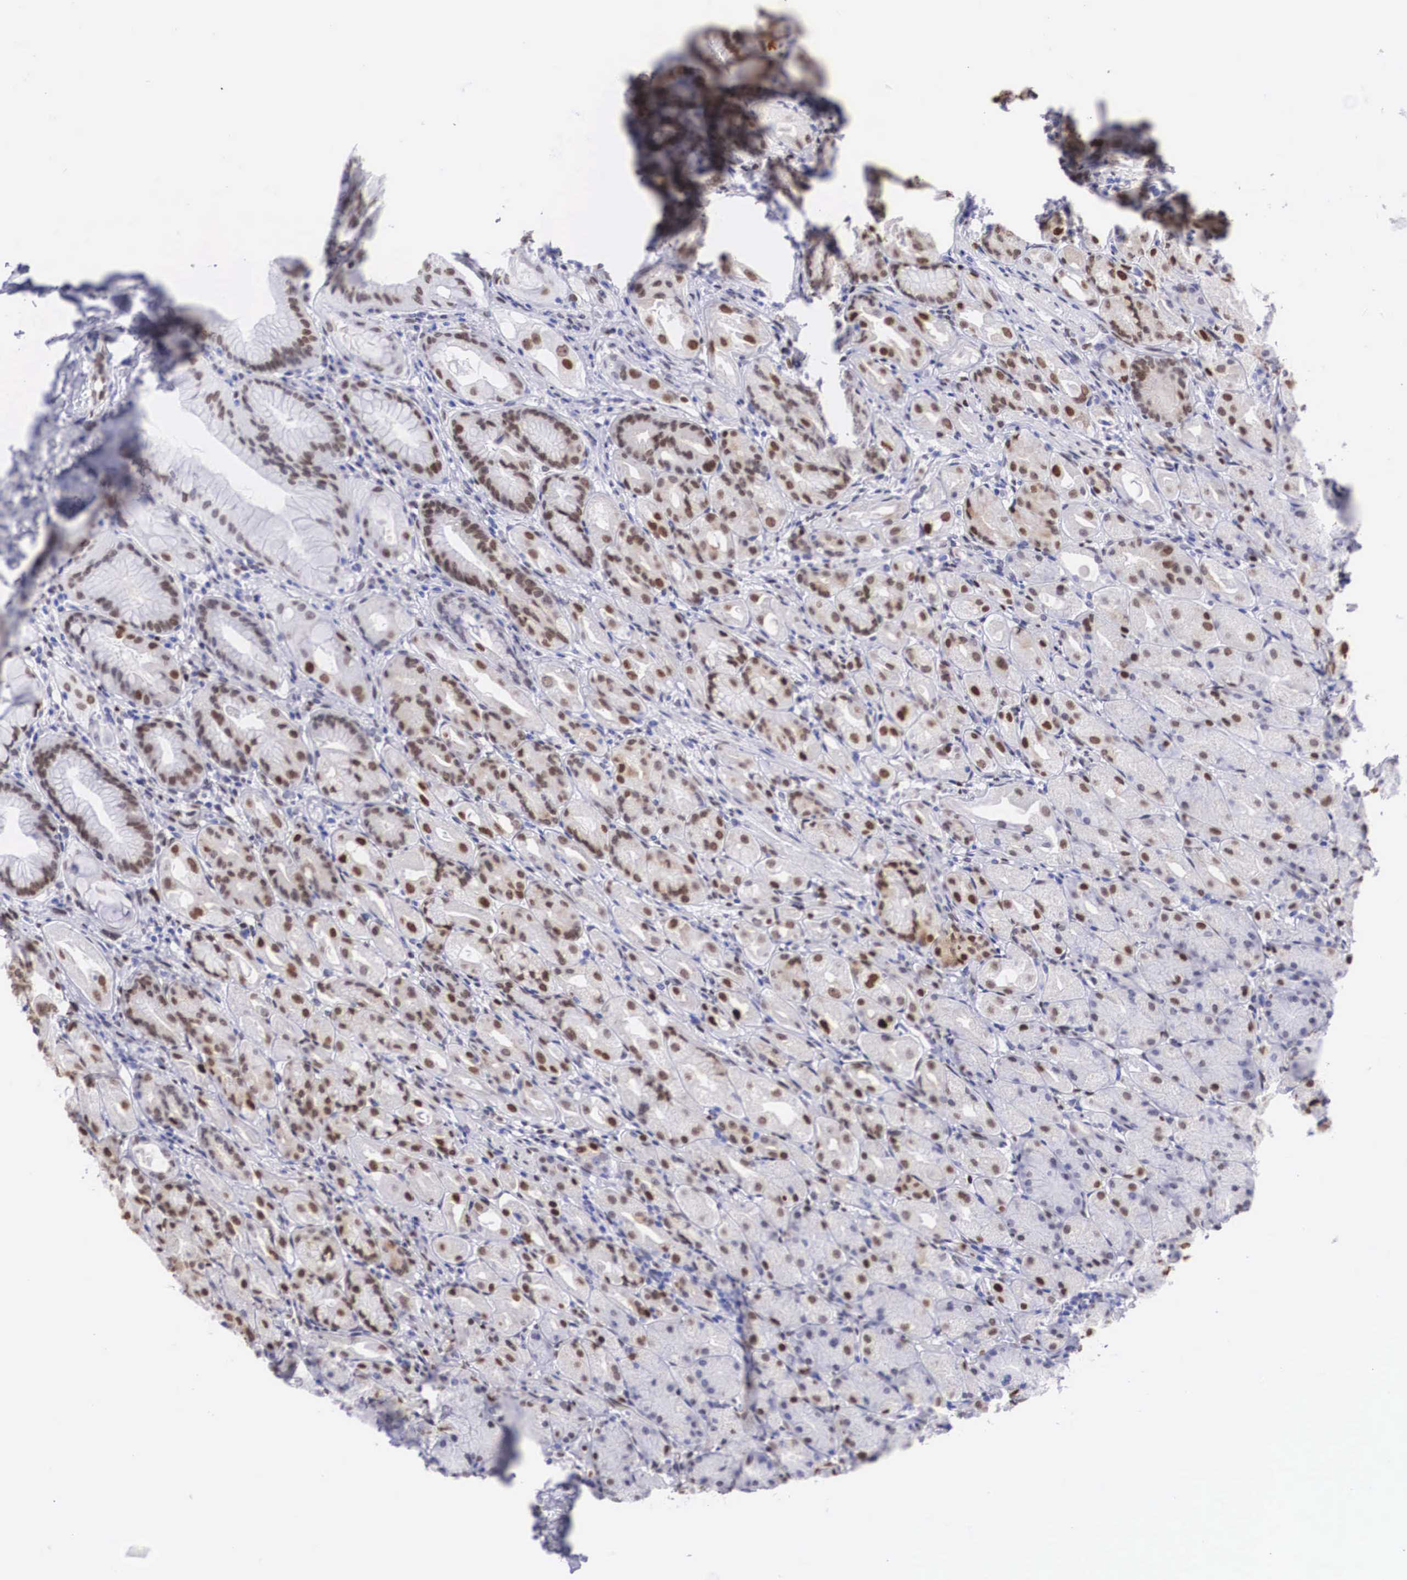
{"staining": {"intensity": "strong", "quantity": "25%-75%", "location": "nuclear"}, "tissue": "stomach", "cell_type": "Glandular cells", "image_type": "normal", "snomed": [{"axis": "morphology", "description": "Normal tissue, NOS"}, {"axis": "topography", "description": "Stomach, upper"}], "caption": "Brown immunohistochemical staining in normal stomach shows strong nuclear positivity in about 25%-75% of glandular cells. (DAB IHC with brightfield microscopy, high magnification).", "gene": "HMGN5", "patient": {"sex": "female", "age": 75}}